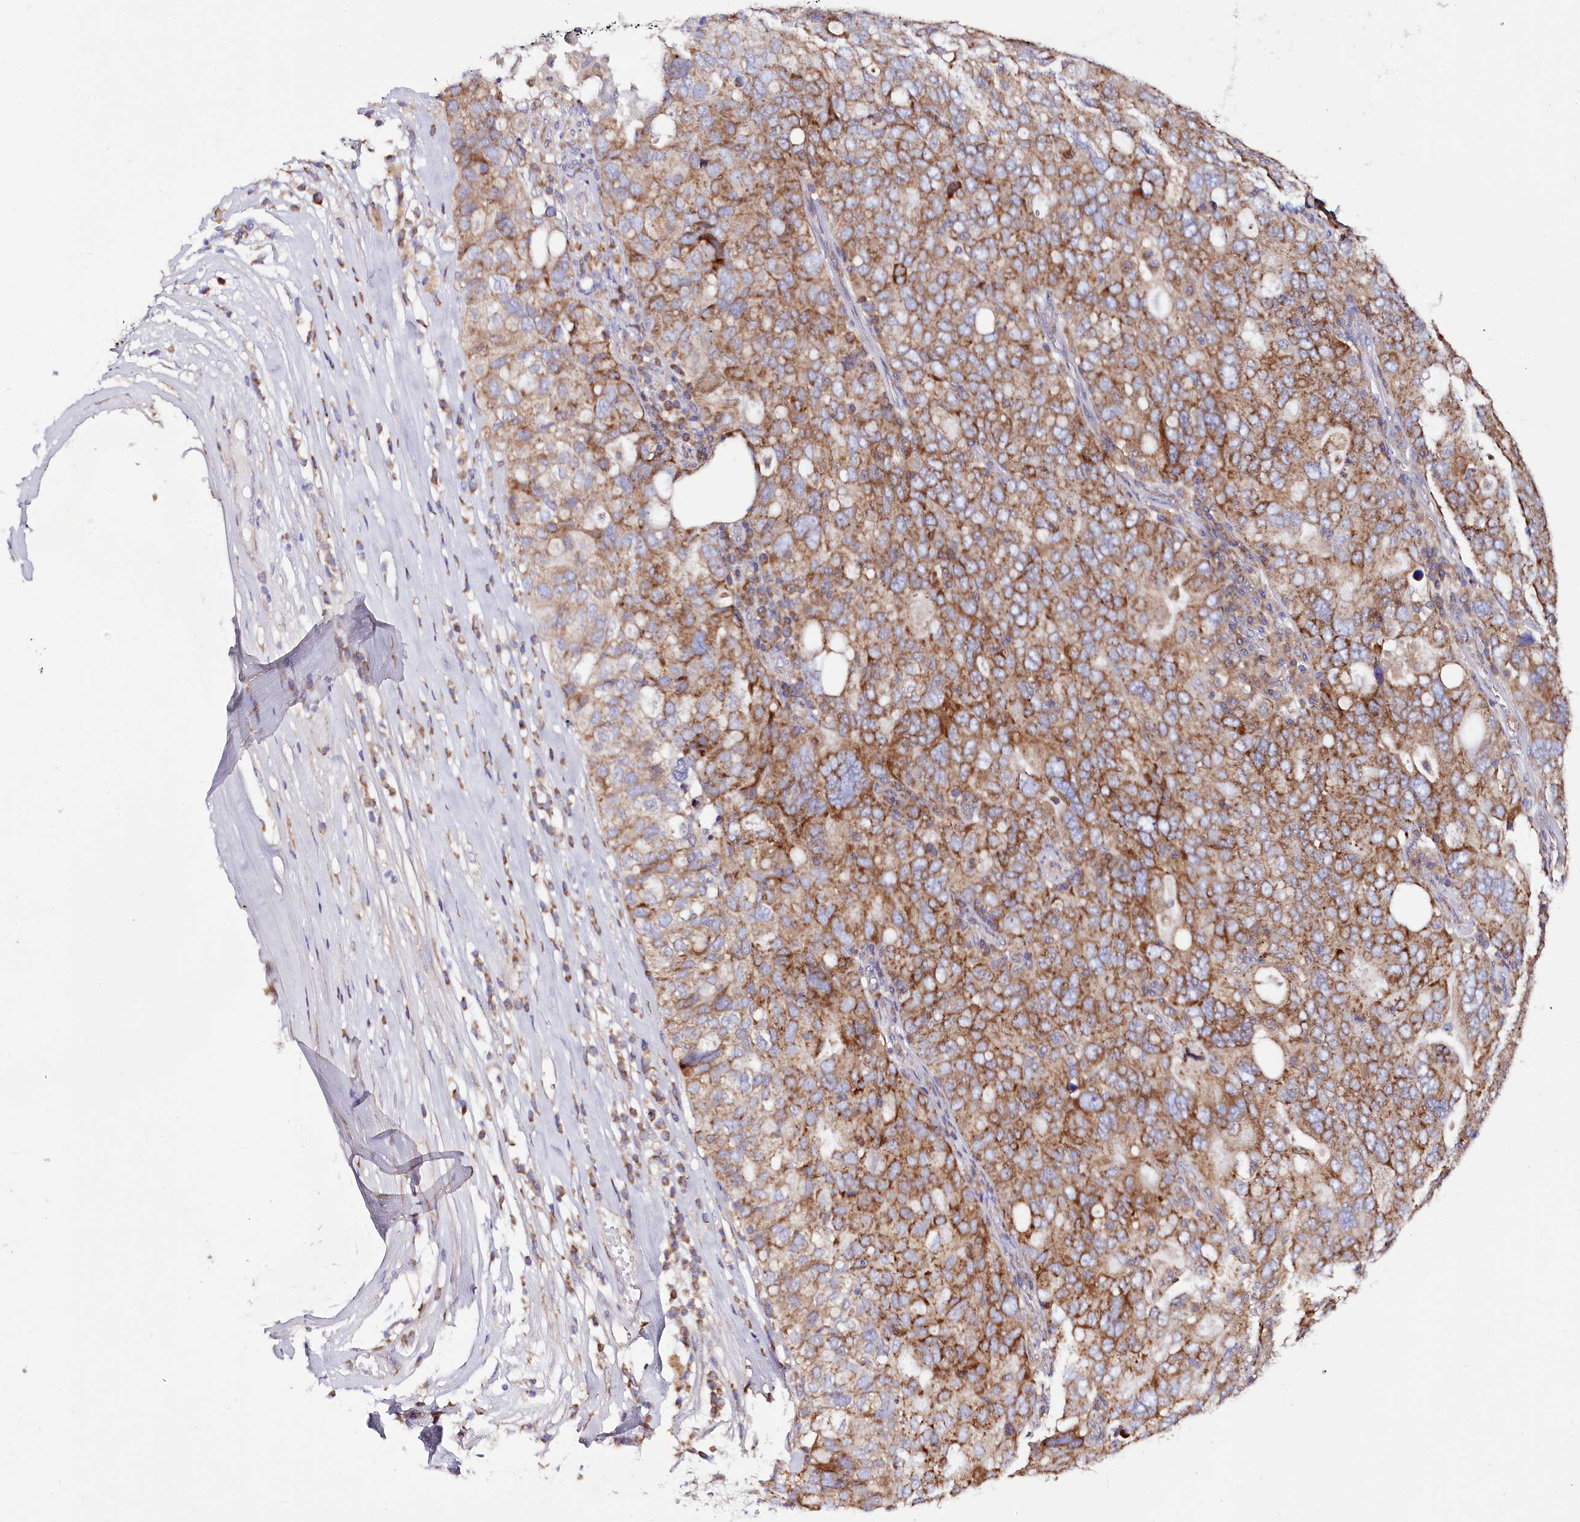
{"staining": {"intensity": "moderate", "quantity": ">75%", "location": "cytoplasmic/membranous"}, "tissue": "ovarian cancer", "cell_type": "Tumor cells", "image_type": "cancer", "snomed": [{"axis": "morphology", "description": "Carcinoma, endometroid"}, {"axis": "topography", "description": "Ovary"}], "caption": "DAB immunohistochemical staining of ovarian endometroid carcinoma shows moderate cytoplasmic/membranous protein staining in about >75% of tumor cells.", "gene": "THUMPD3", "patient": {"sex": "female", "age": 62}}